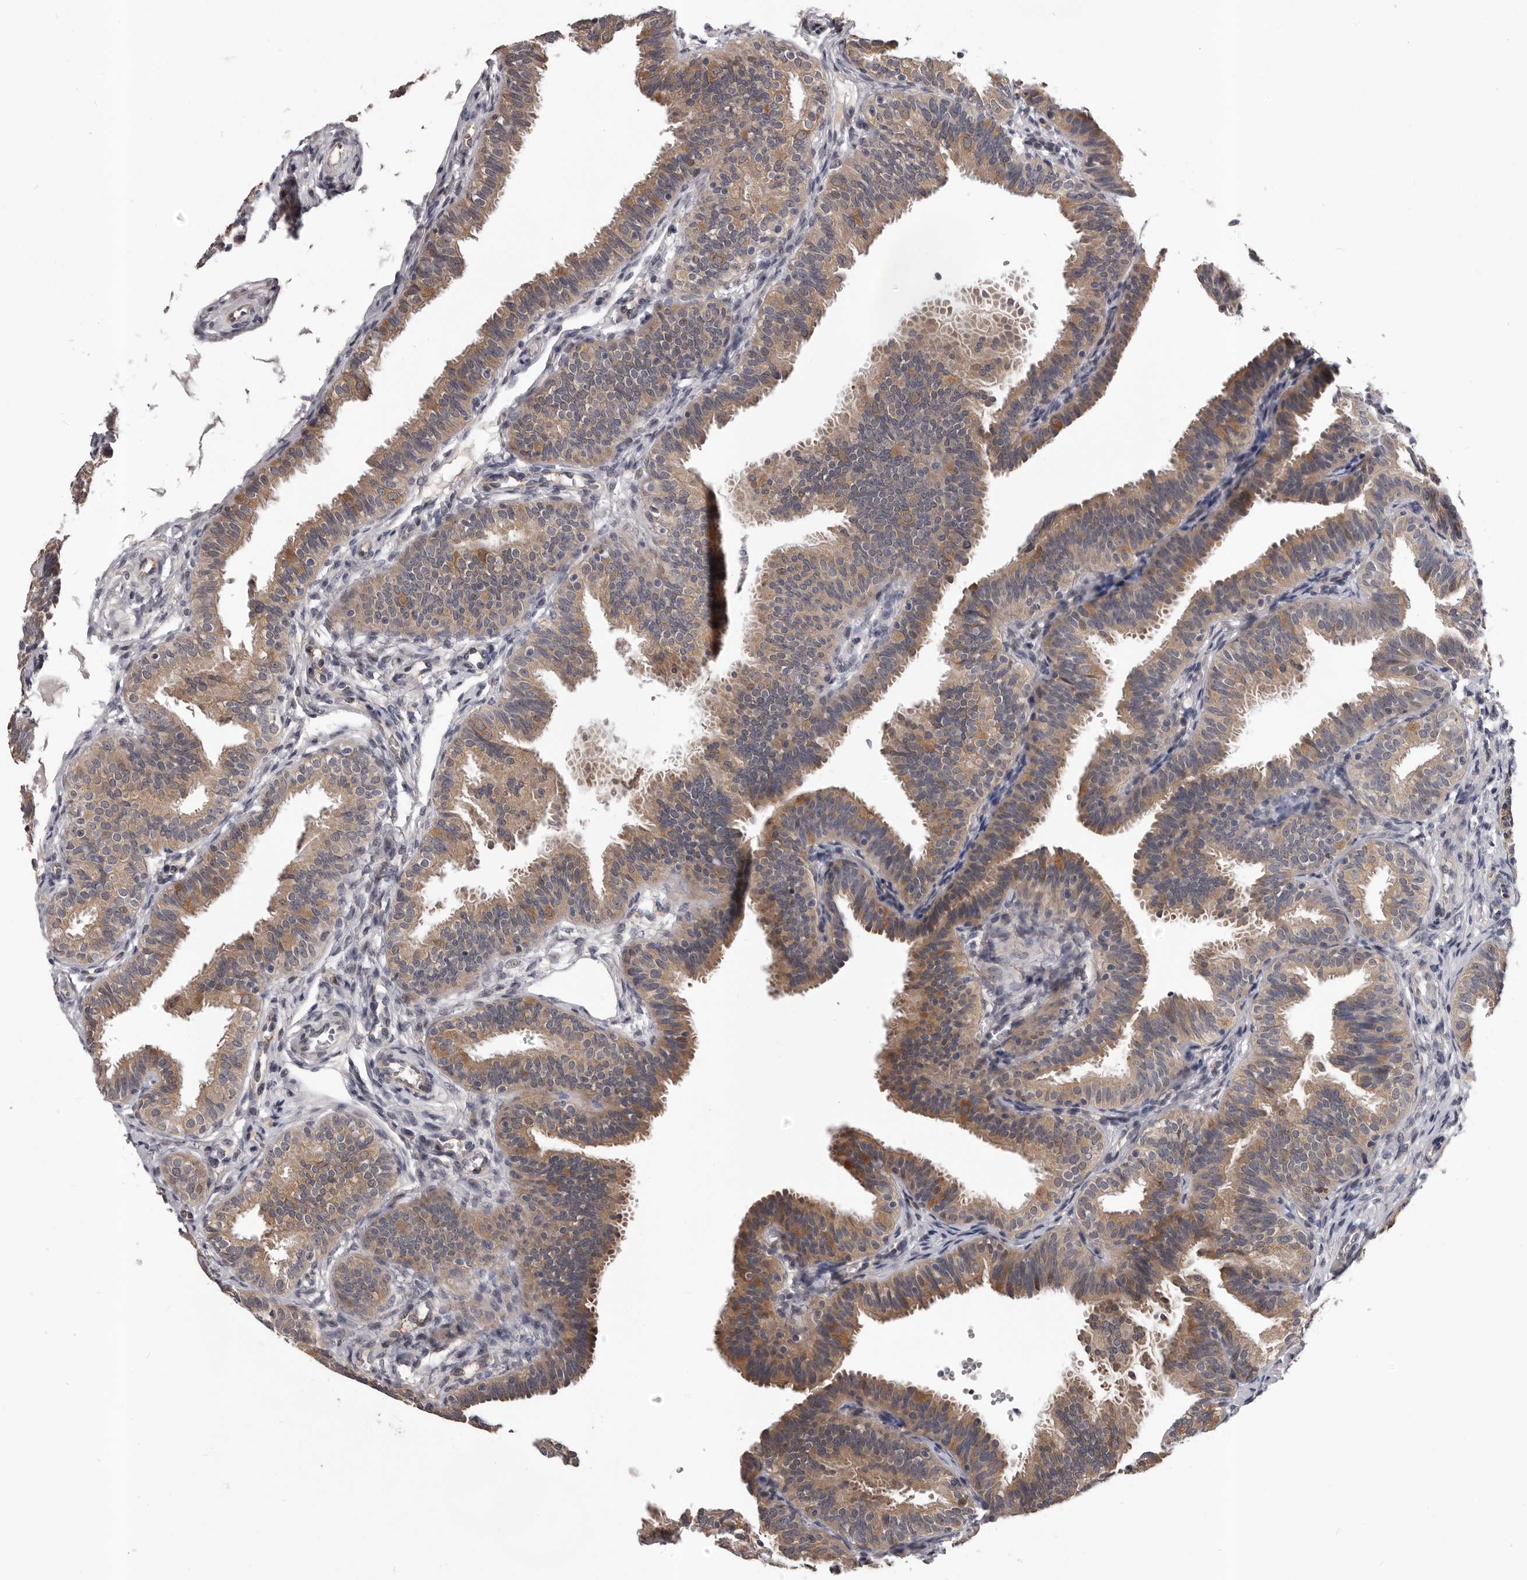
{"staining": {"intensity": "weak", "quantity": "25%-75%", "location": "cytoplasmic/membranous"}, "tissue": "fallopian tube", "cell_type": "Glandular cells", "image_type": "normal", "snomed": [{"axis": "morphology", "description": "Normal tissue, NOS"}, {"axis": "topography", "description": "Fallopian tube"}], "caption": "DAB (3,3'-diaminobenzidine) immunohistochemical staining of benign human fallopian tube demonstrates weak cytoplasmic/membranous protein staining in approximately 25%-75% of glandular cells.", "gene": "MED8", "patient": {"sex": "female", "age": 35}}